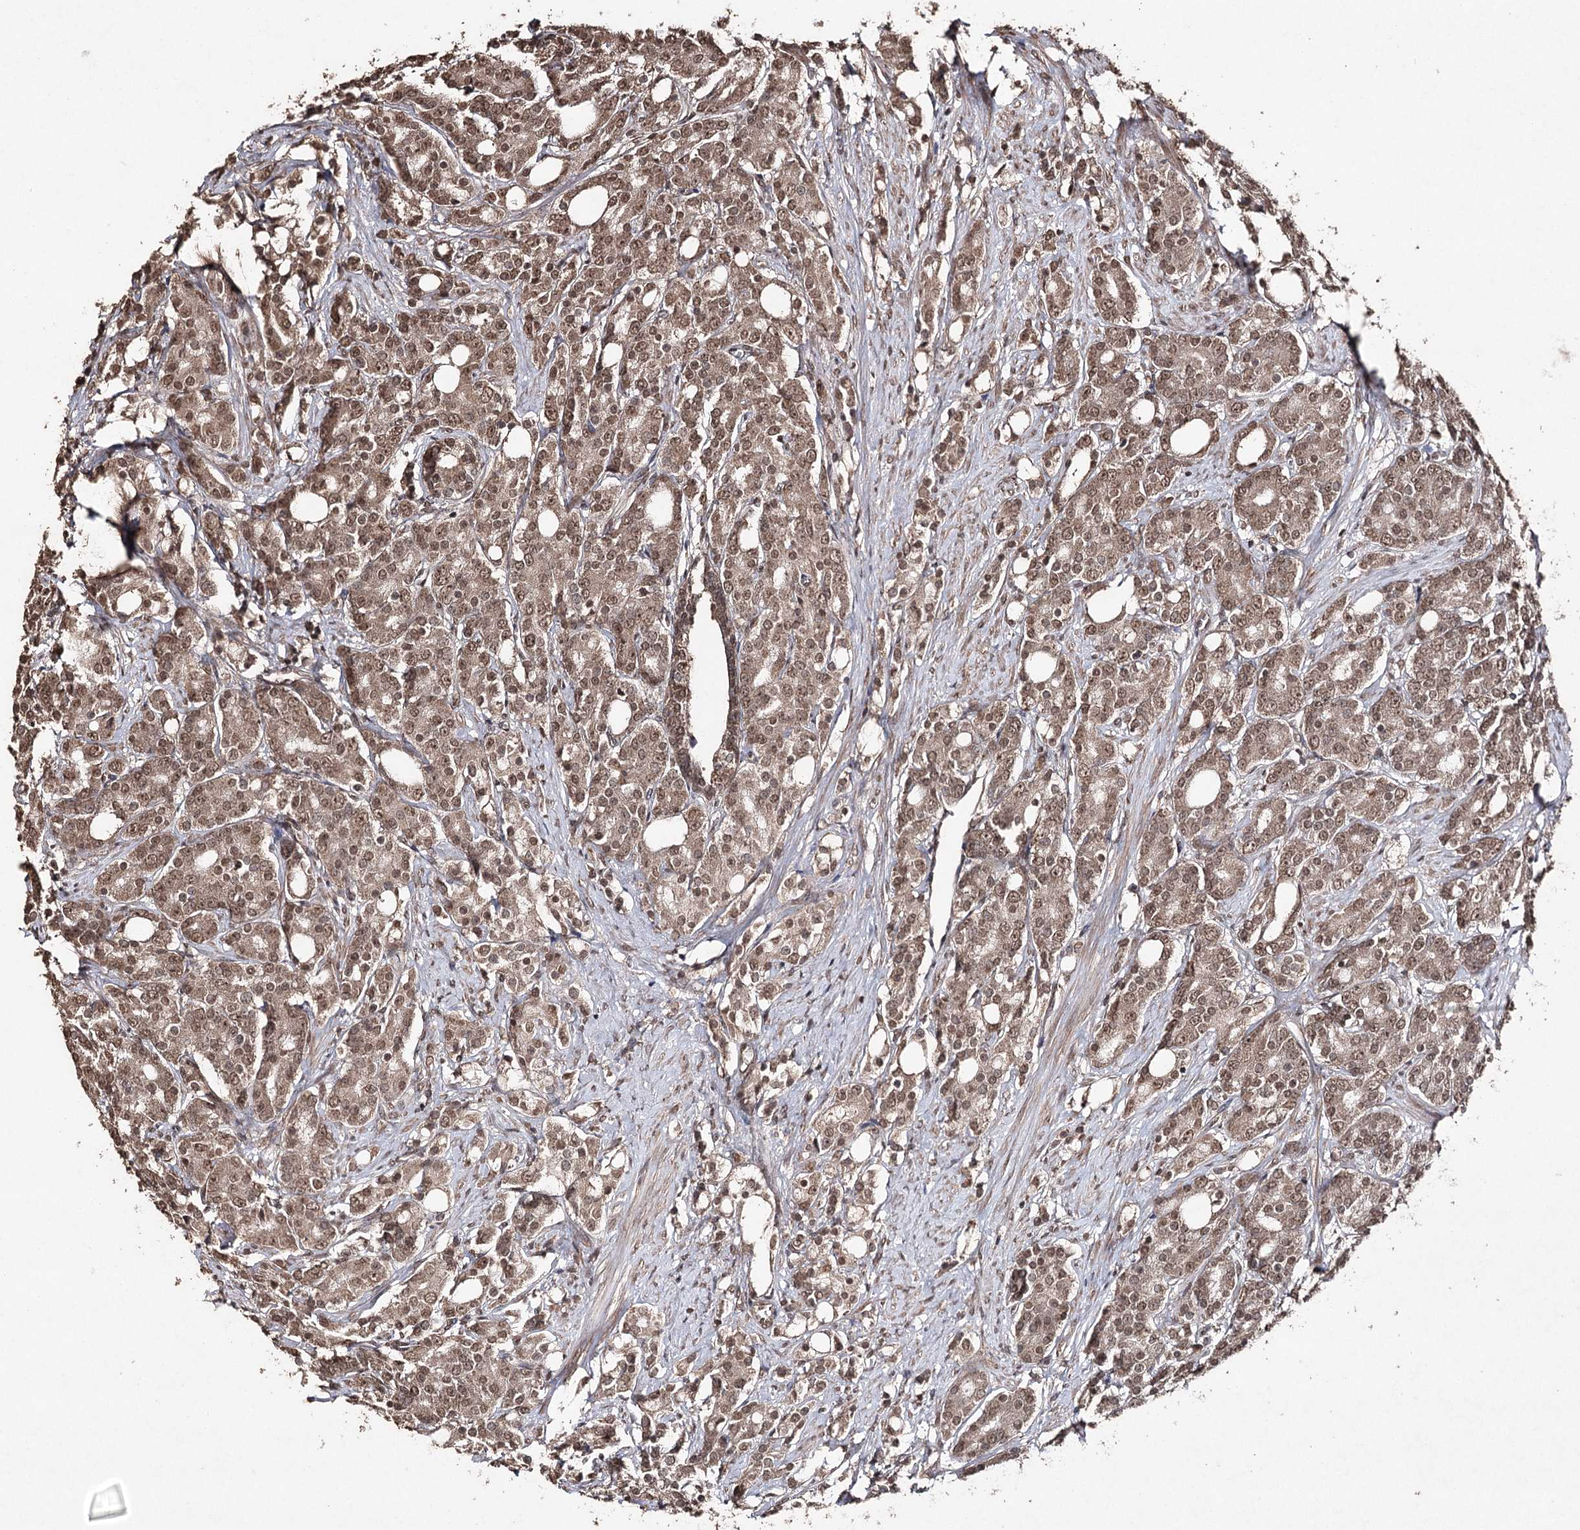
{"staining": {"intensity": "moderate", "quantity": ">75%", "location": "cytoplasmic/membranous,nuclear"}, "tissue": "prostate cancer", "cell_type": "Tumor cells", "image_type": "cancer", "snomed": [{"axis": "morphology", "description": "Adenocarcinoma, High grade"}, {"axis": "topography", "description": "Prostate"}], "caption": "A brown stain labels moderate cytoplasmic/membranous and nuclear expression of a protein in human adenocarcinoma (high-grade) (prostate) tumor cells. (Brightfield microscopy of DAB IHC at high magnification).", "gene": "ATG14", "patient": {"sex": "male", "age": 62}}